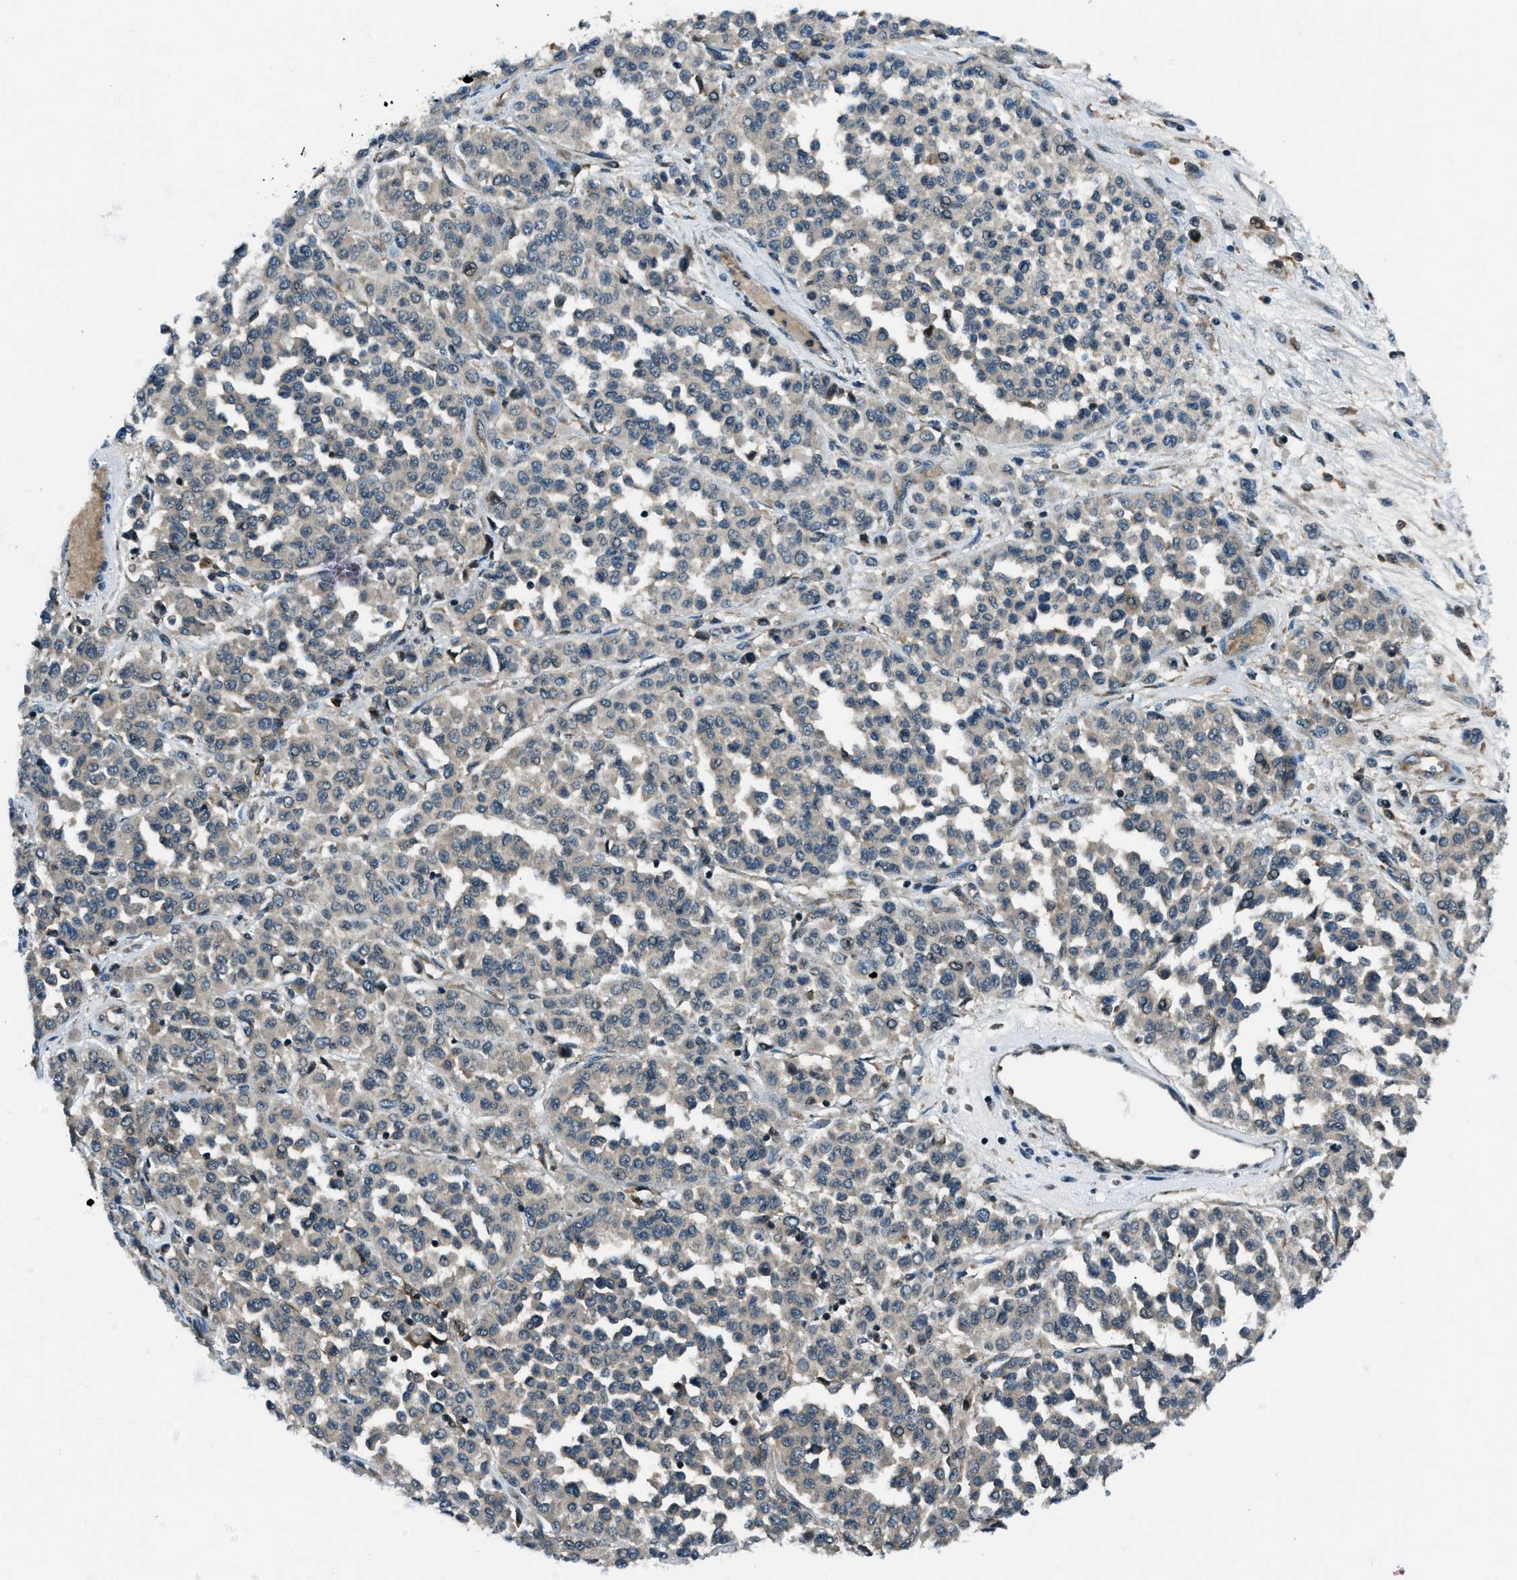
{"staining": {"intensity": "weak", "quantity": "<25%", "location": "cytoplasmic/membranous"}, "tissue": "melanoma", "cell_type": "Tumor cells", "image_type": "cancer", "snomed": [{"axis": "morphology", "description": "Malignant melanoma, Metastatic site"}, {"axis": "topography", "description": "Pancreas"}], "caption": "This histopathology image is of malignant melanoma (metastatic site) stained with immunohistochemistry to label a protein in brown with the nuclei are counter-stained blue. There is no expression in tumor cells.", "gene": "ACTL9", "patient": {"sex": "female", "age": 30}}